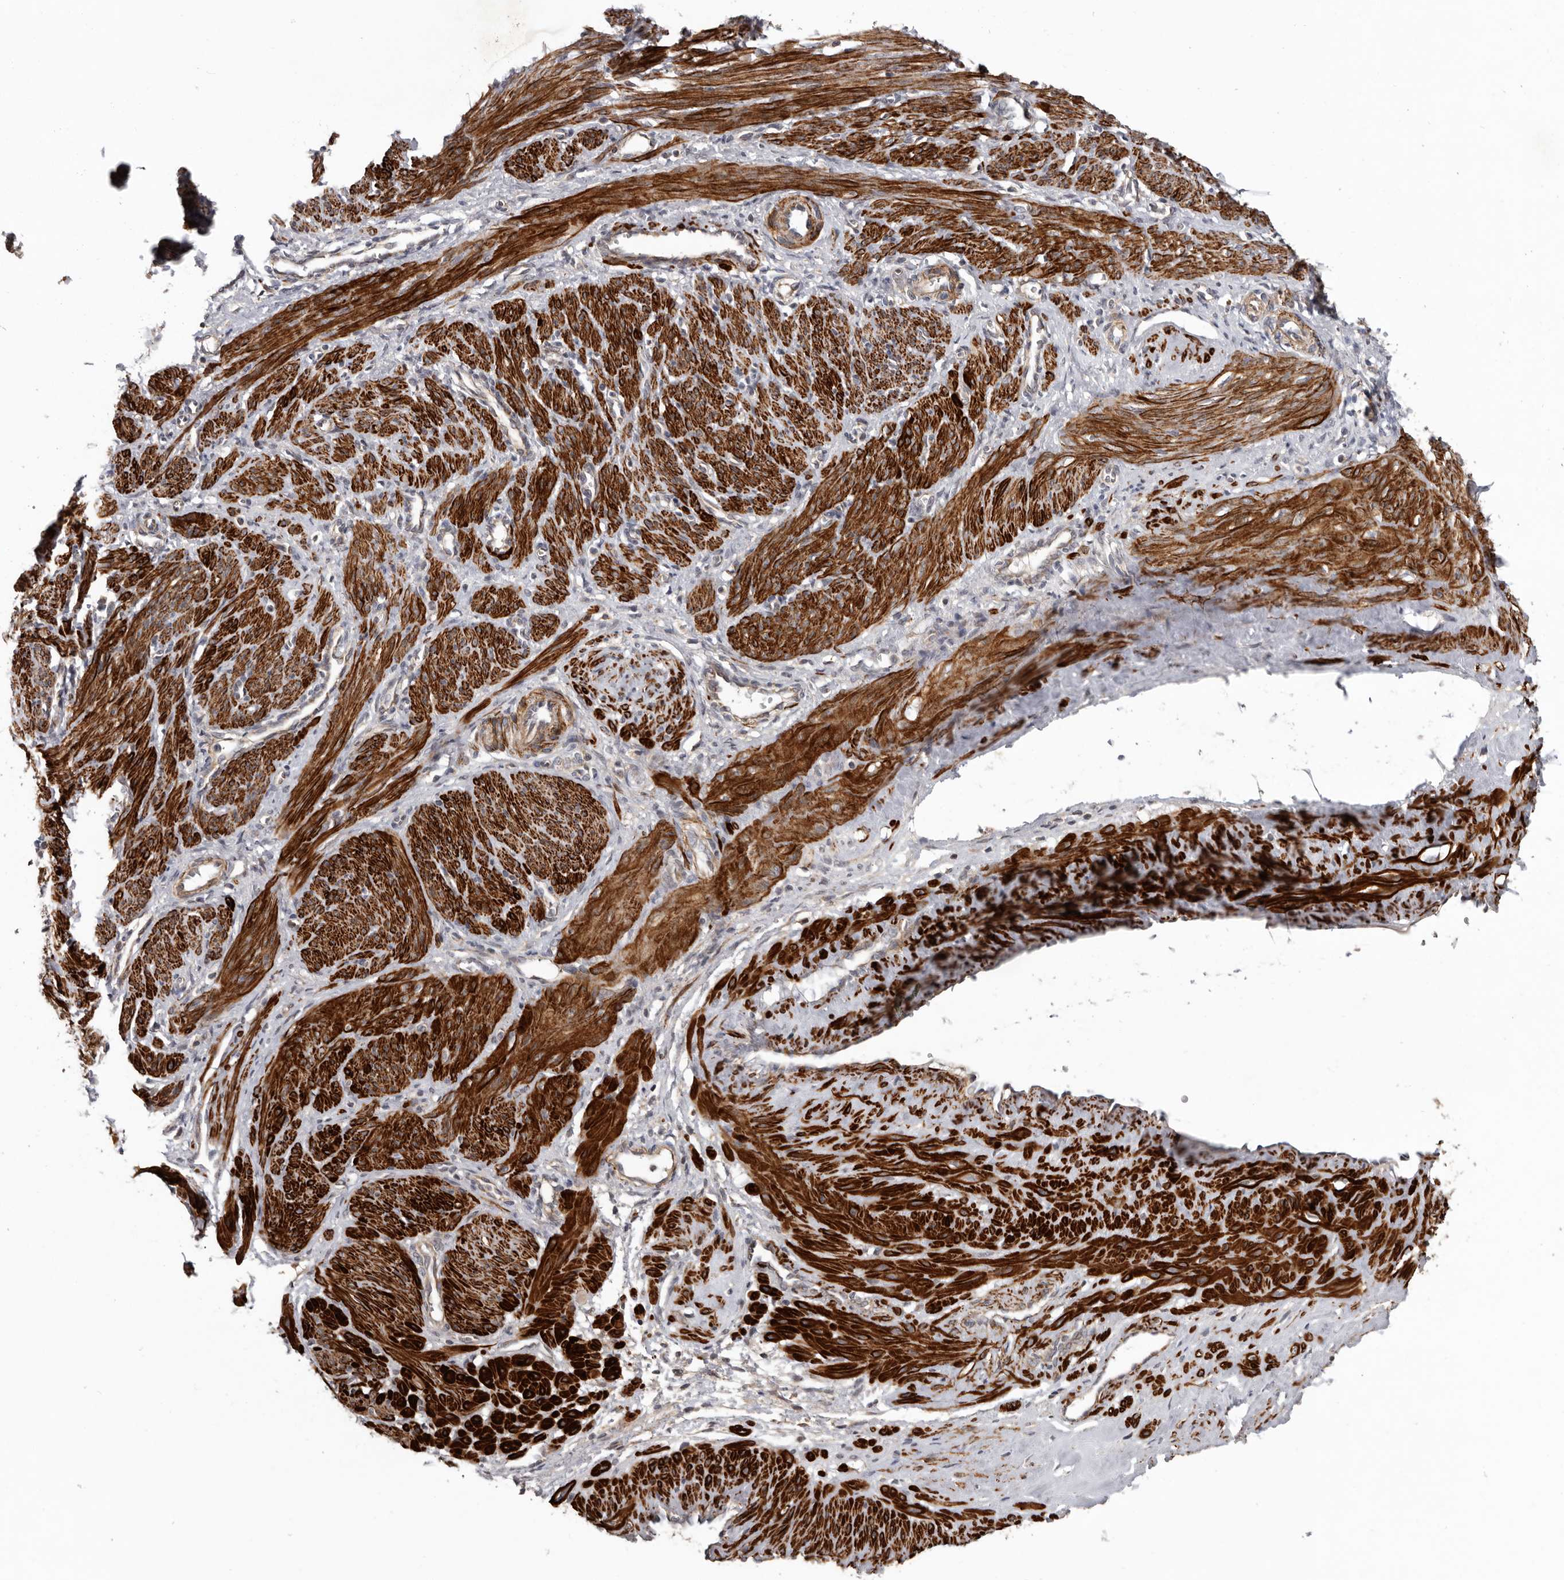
{"staining": {"intensity": "strong", "quantity": ">75%", "location": "cytoplasmic/membranous"}, "tissue": "smooth muscle", "cell_type": "Smooth muscle cells", "image_type": "normal", "snomed": [{"axis": "morphology", "description": "Normal tissue, NOS"}, {"axis": "topography", "description": "Endometrium"}], "caption": "Brown immunohistochemical staining in unremarkable human smooth muscle shows strong cytoplasmic/membranous staining in about >75% of smooth muscle cells. (brown staining indicates protein expression, while blue staining denotes nuclei).", "gene": "FGFR4", "patient": {"sex": "female", "age": 33}}